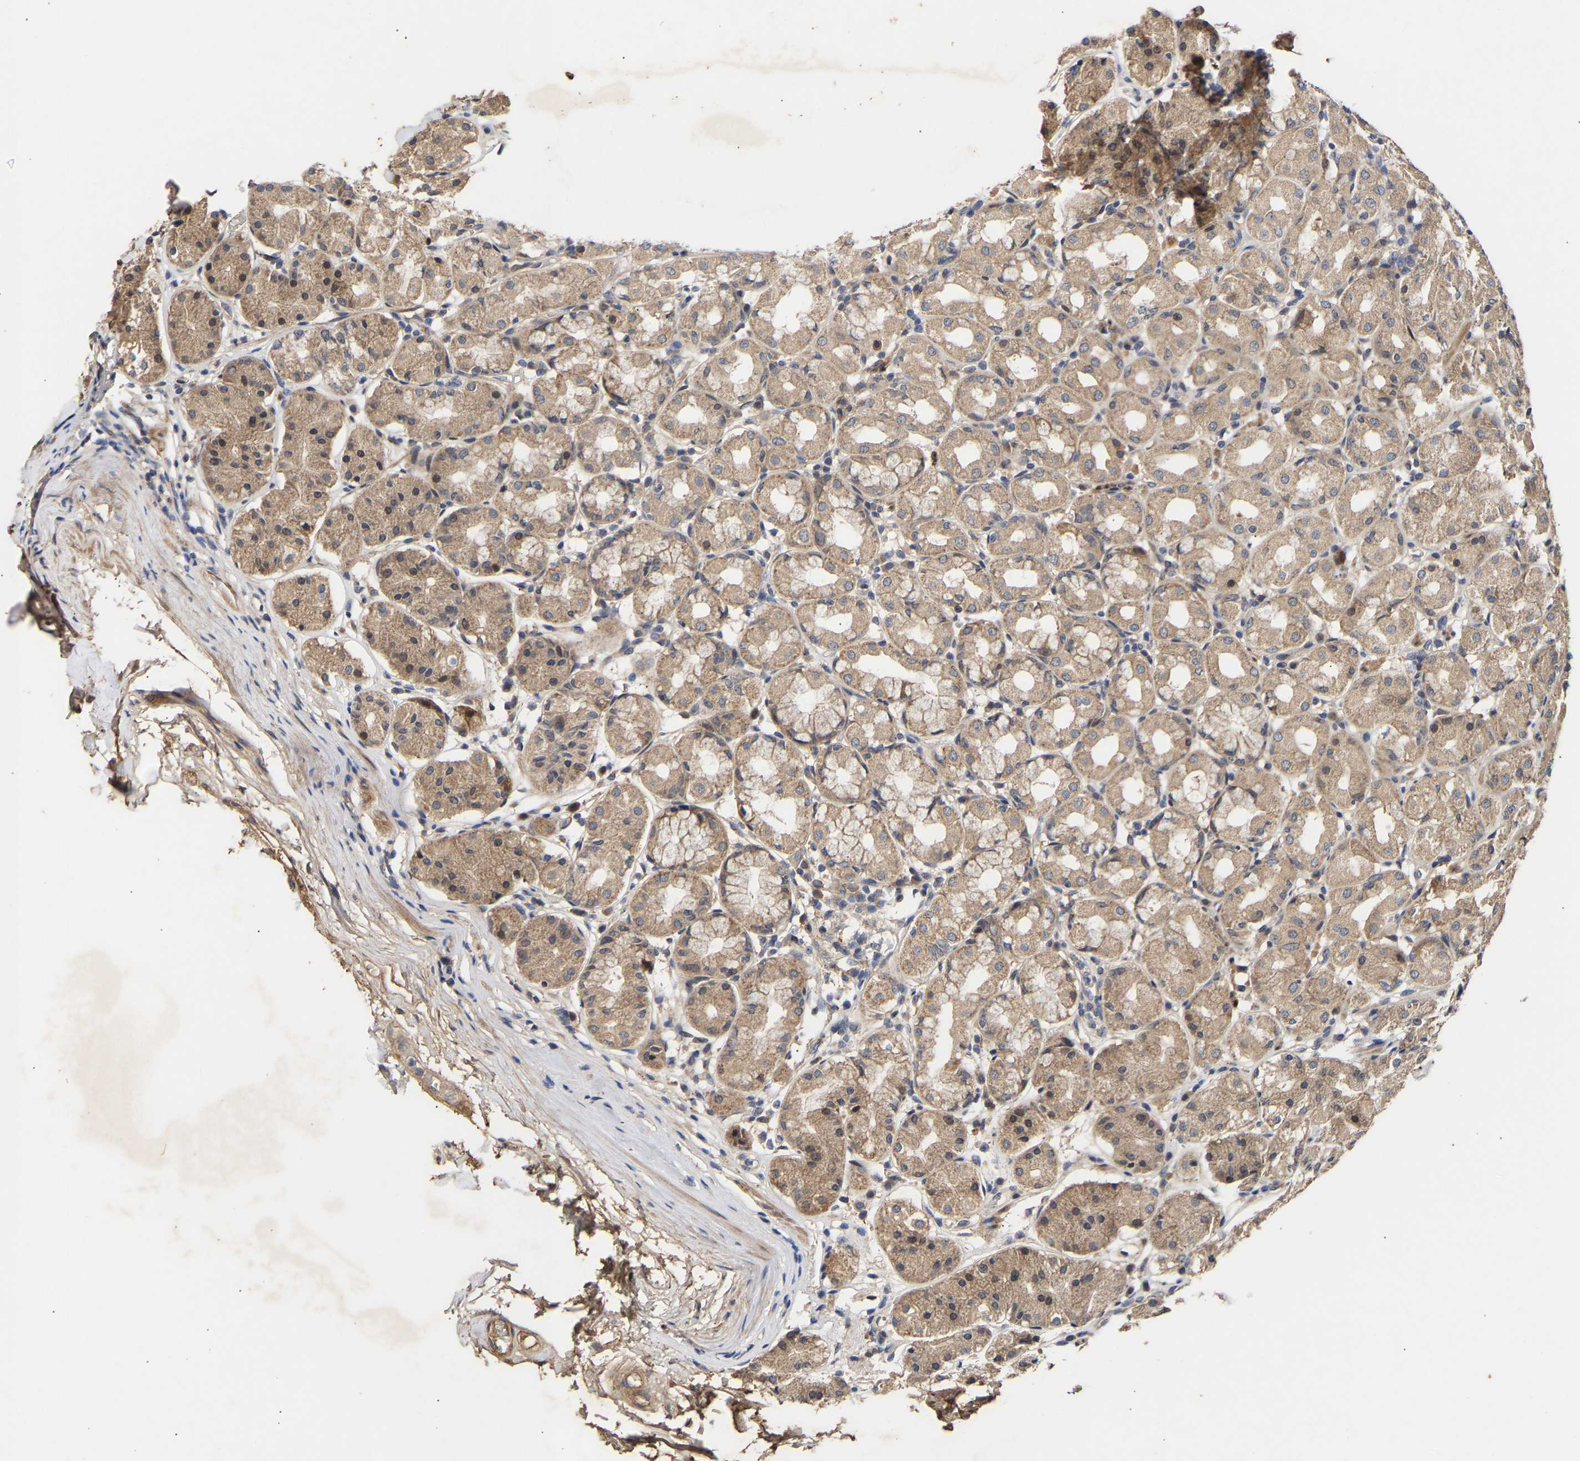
{"staining": {"intensity": "moderate", "quantity": ">75%", "location": "cytoplasmic/membranous"}, "tissue": "stomach", "cell_type": "Glandular cells", "image_type": "normal", "snomed": [{"axis": "morphology", "description": "Normal tissue, NOS"}, {"axis": "topography", "description": "Stomach"}, {"axis": "topography", "description": "Stomach, lower"}], "caption": "Protein staining by IHC demonstrates moderate cytoplasmic/membranous expression in approximately >75% of glandular cells in unremarkable stomach. The protein is shown in brown color, while the nuclei are stained blue.", "gene": "KASH5", "patient": {"sex": "female", "age": 56}}